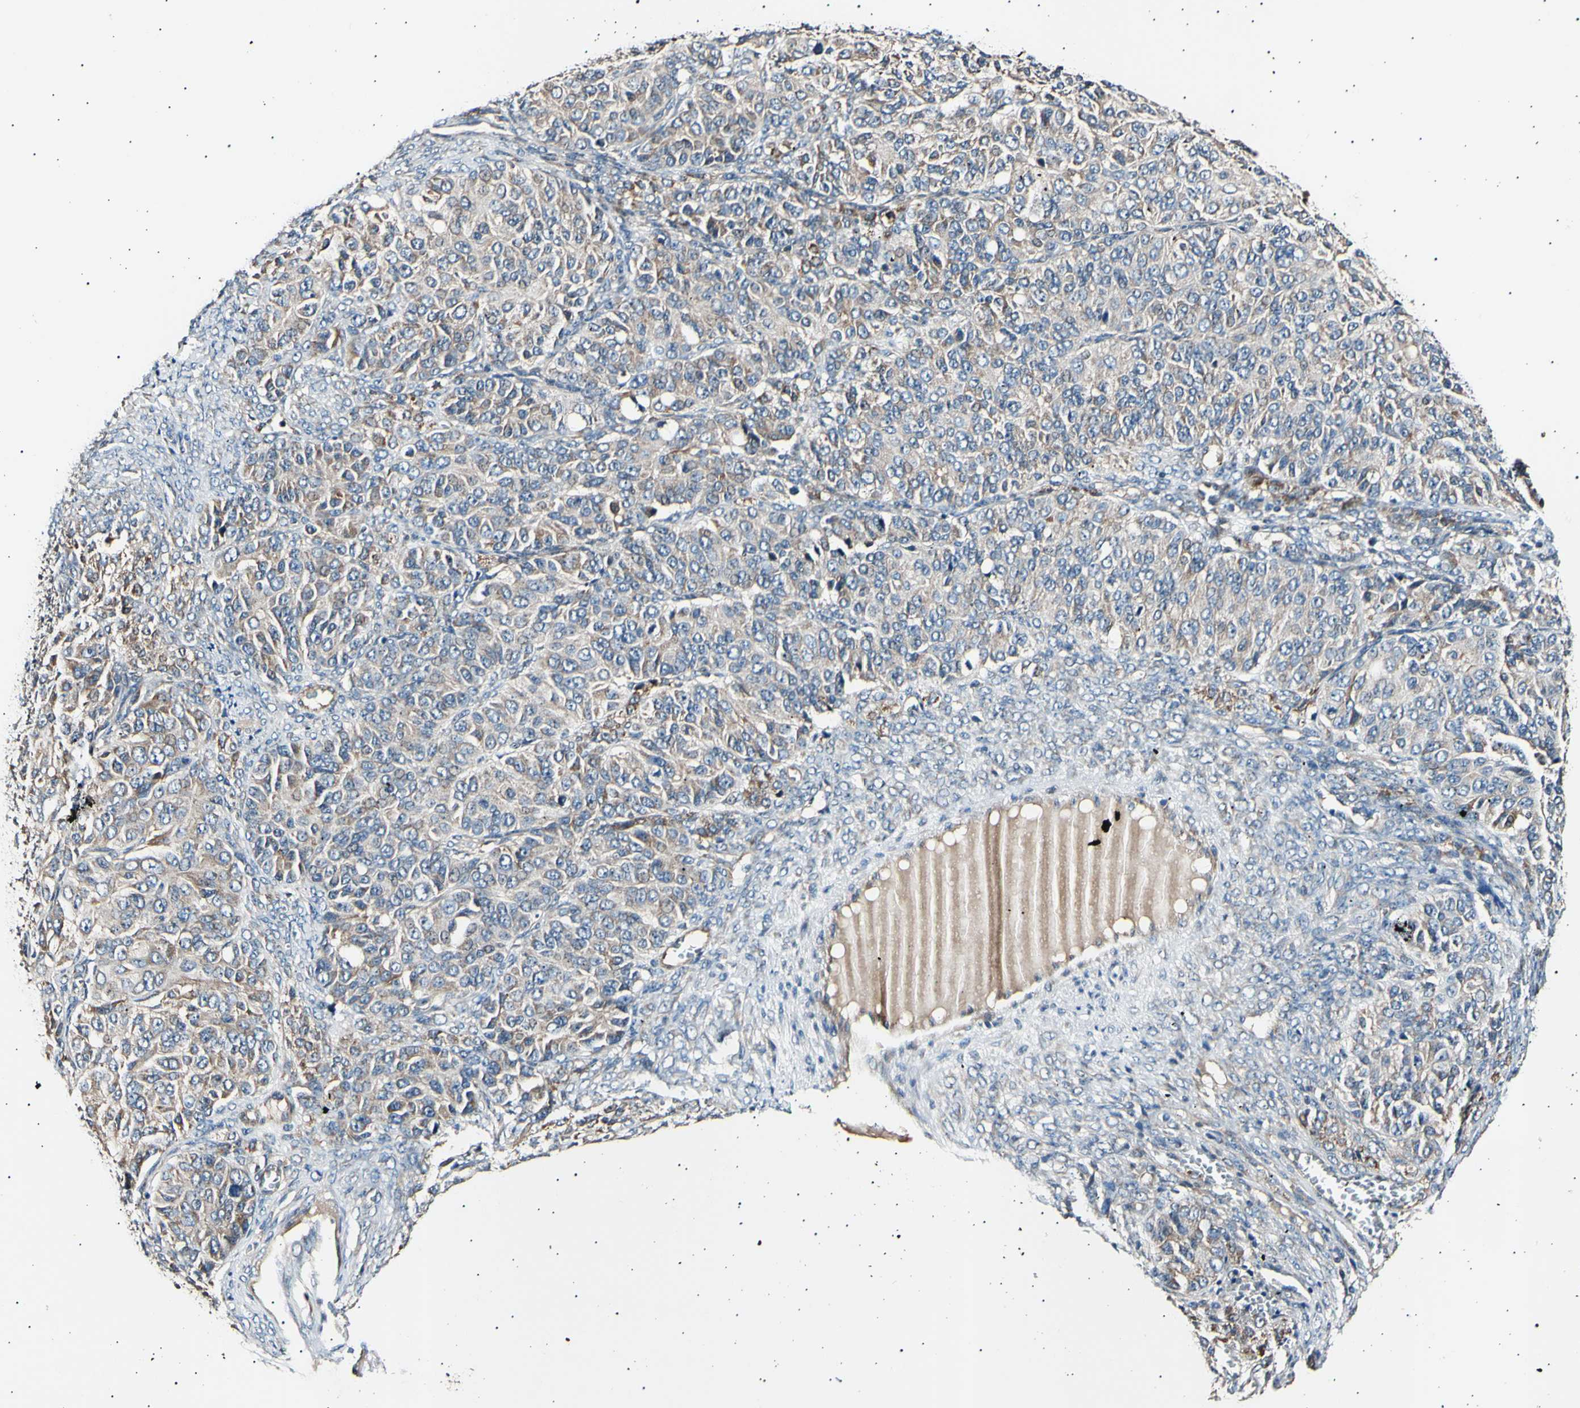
{"staining": {"intensity": "weak", "quantity": ">75%", "location": "cytoplasmic/membranous"}, "tissue": "ovarian cancer", "cell_type": "Tumor cells", "image_type": "cancer", "snomed": [{"axis": "morphology", "description": "Carcinoma, endometroid"}, {"axis": "topography", "description": "Ovary"}], "caption": "Immunohistochemistry (IHC) micrograph of human ovarian endometroid carcinoma stained for a protein (brown), which shows low levels of weak cytoplasmic/membranous staining in about >75% of tumor cells.", "gene": "ITGA6", "patient": {"sex": "female", "age": 51}}